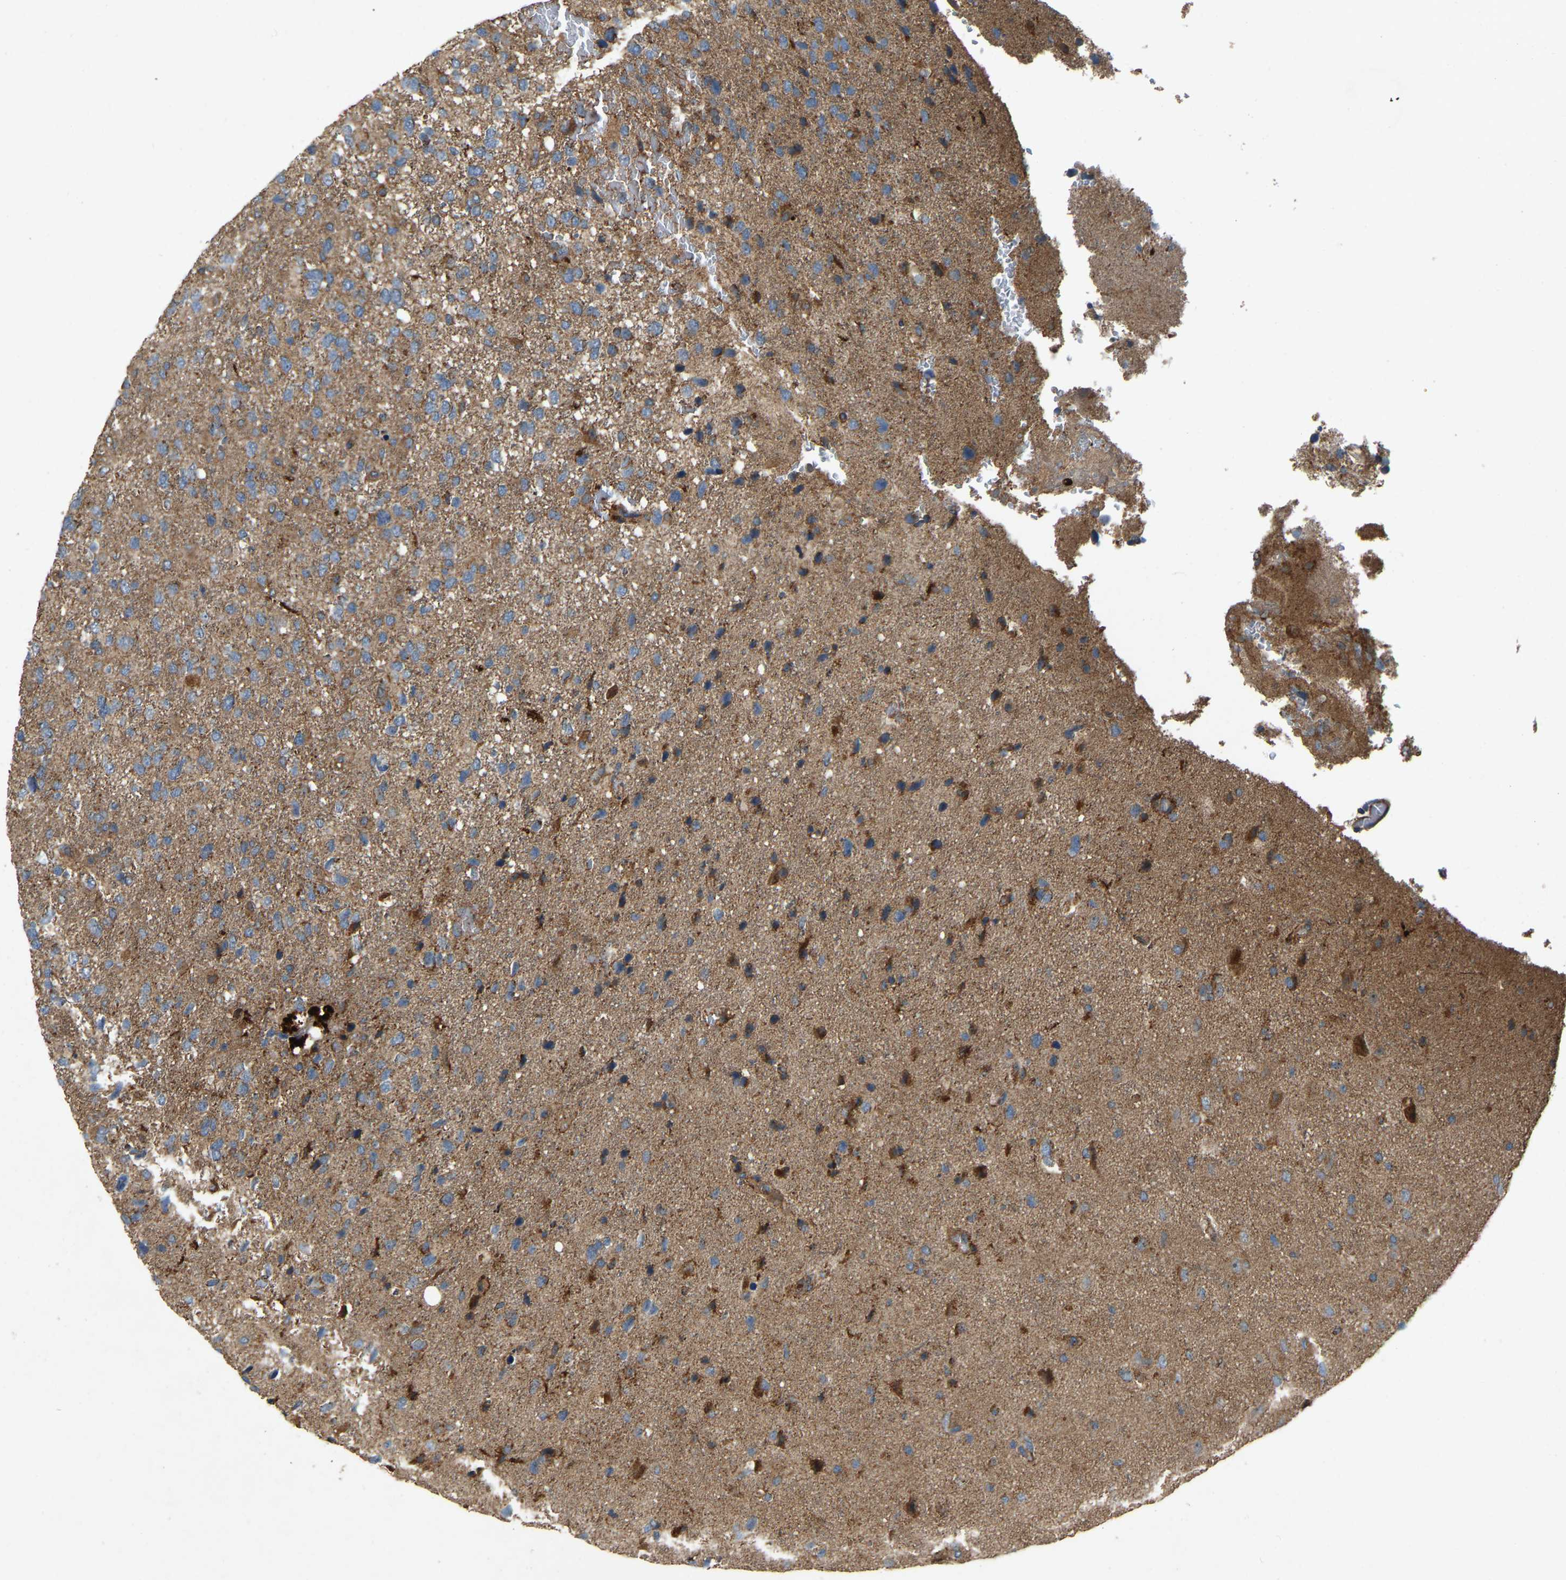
{"staining": {"intensity": "moderate", "quantity": ">75%", "location": "cytoplasmic/membranous"}, "tissue": "glioma", "cell_type": "Tumor cells", "image_type": "cancer", "snomed": [{"axis": "morphology", "description": "Glioma, malignant, High grade"}, {"axis": "topography", "description": "Brain"}], "caption": "IHC (DAB (3,3'-diaminobenzidine)) staining of glioma shows moderate cytoplasmic/membranous protein positivity in about >75% of tumor cells. The staining is performed using DAB (3,3'-diaminobenzidine) brown chromogen to label protein expression. The nuclei are counter-stained blue using hematoxylin.", "gene": "SAMD9L", "patient": {"sex": "female", "age": 58}}